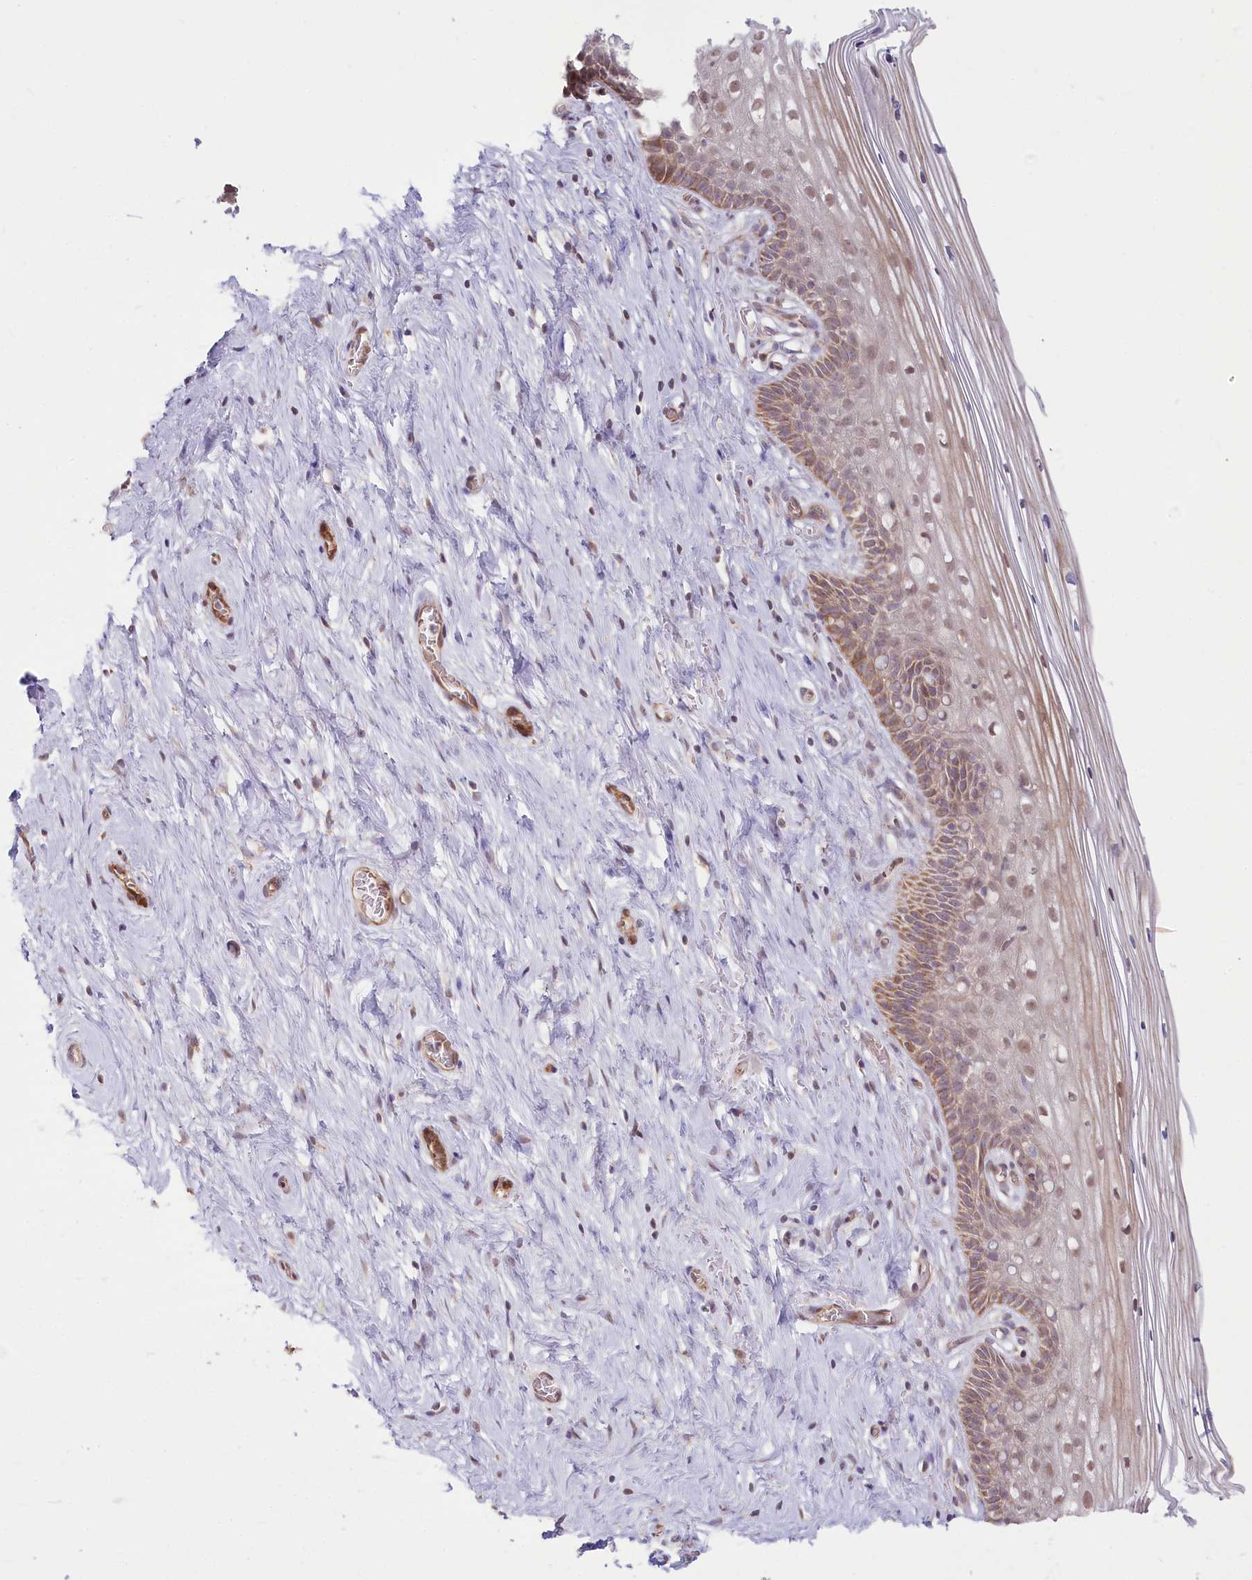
{"staining": {"intensity": "moderate", "quantity": "25%-75%", "location": "cytoplasmic/membranous"}, "tissue": "cervix", "cell_type": "Glandular cells", "image_type": "normal", "snomed": [{"axis": "morphology", "description": "Normal tissue, NOS"}, {"axis": "topography", "description": "Cervix"}], "caption": "Cervix stained for a protein shows moderate cytoplasmic/membranous positivity in glandular cells. Nuclei are stained in blue.", "gene": "CEP70", "patient": {"sex": "female", "age": 33}}